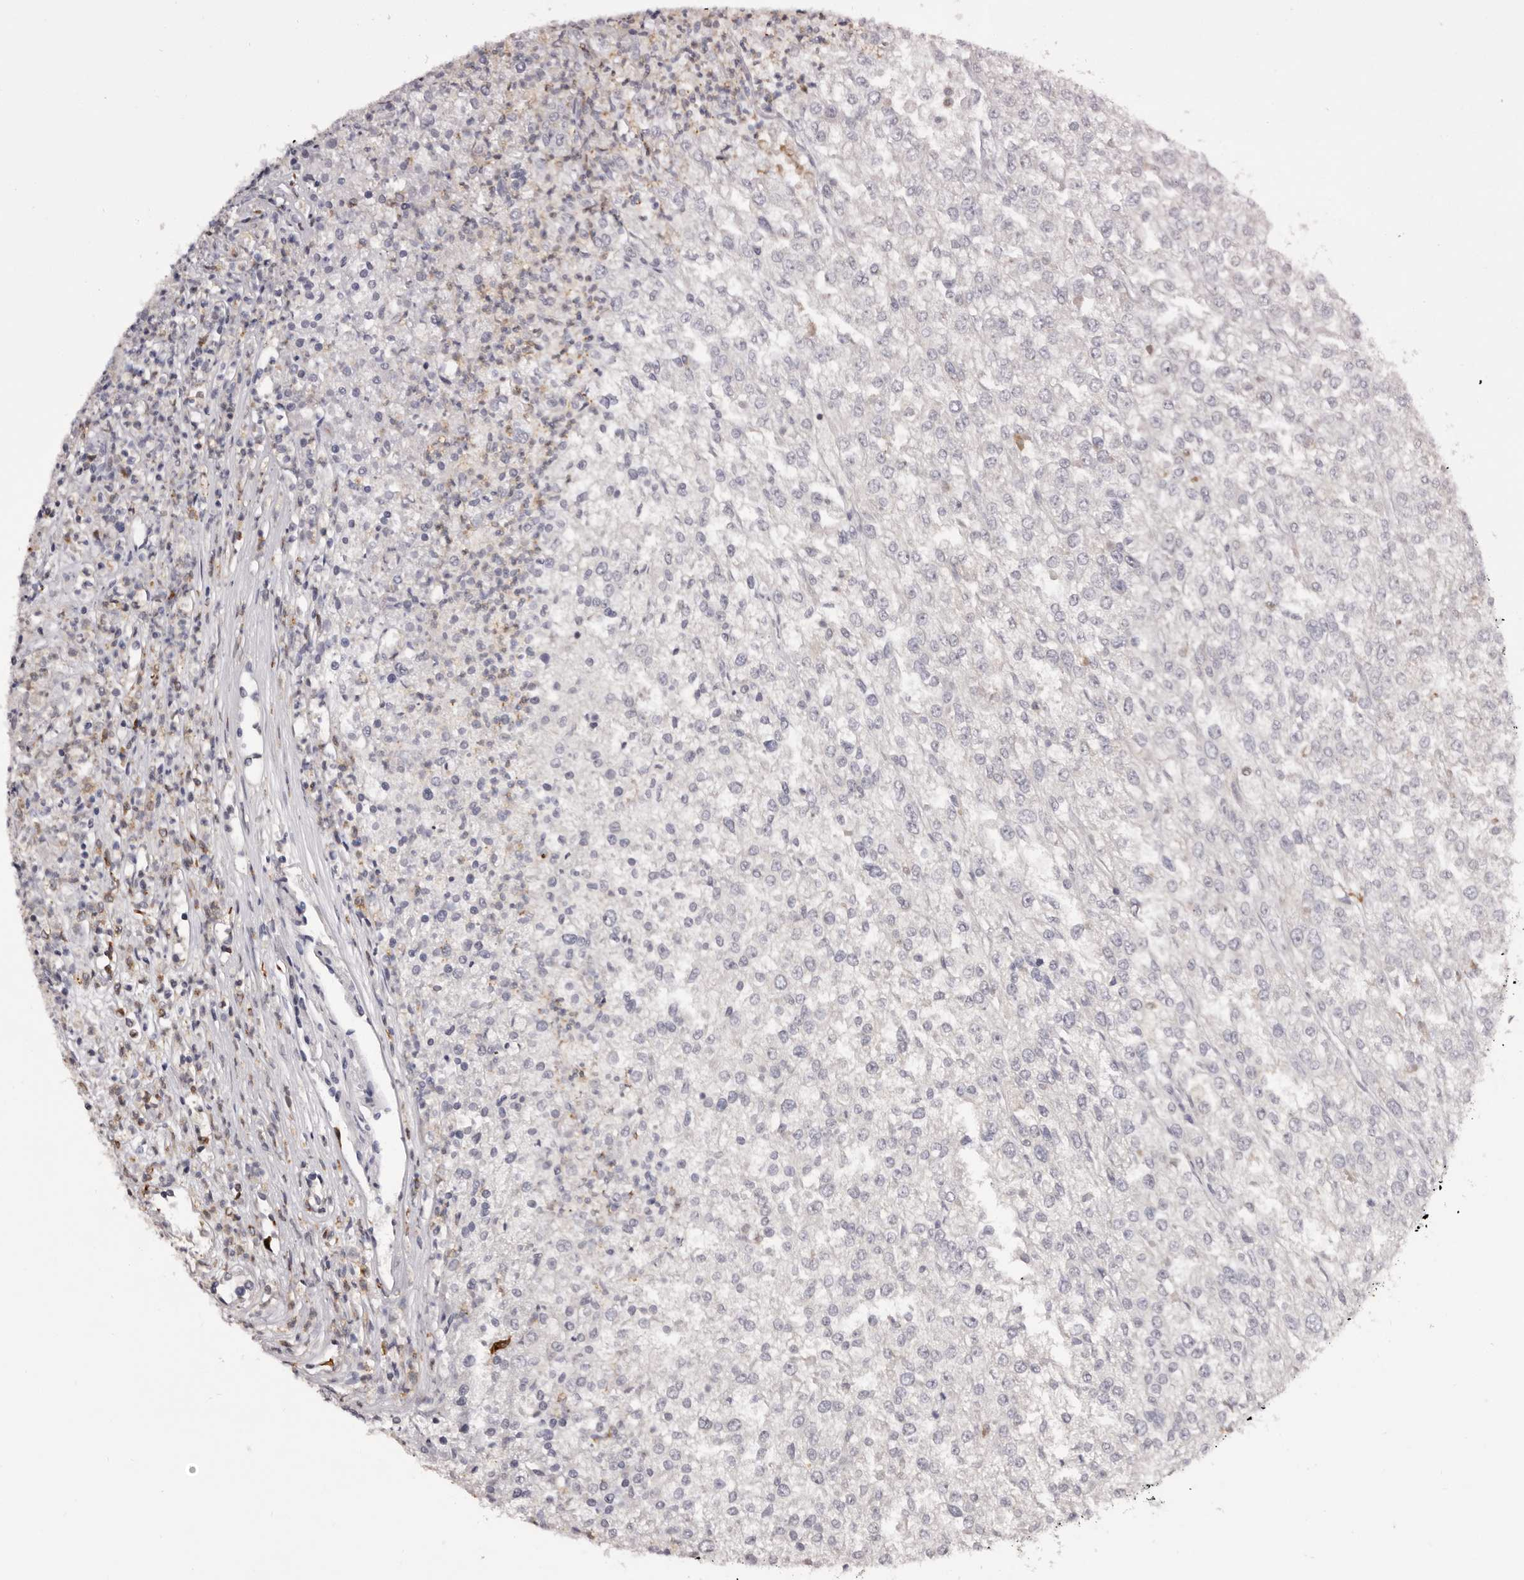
{"staining": {"intensity": "negative", "quantity": "none", "location": "none"}, "tissue": "renal cancer", "cell_type": "Tumor cells", "image_type": "cancer", "snomed": [{"axis": "morphology", "description": "Adenocarcinoma, NOS"}, {"axis": "topography", "description": "Kidney"}], "caption": "The micrograph demonstrates no significant expression in tumor cells of renal adenocarcinoma.", "gene": "TNNI1", "patient": {"sex": "female", "age": 54}}